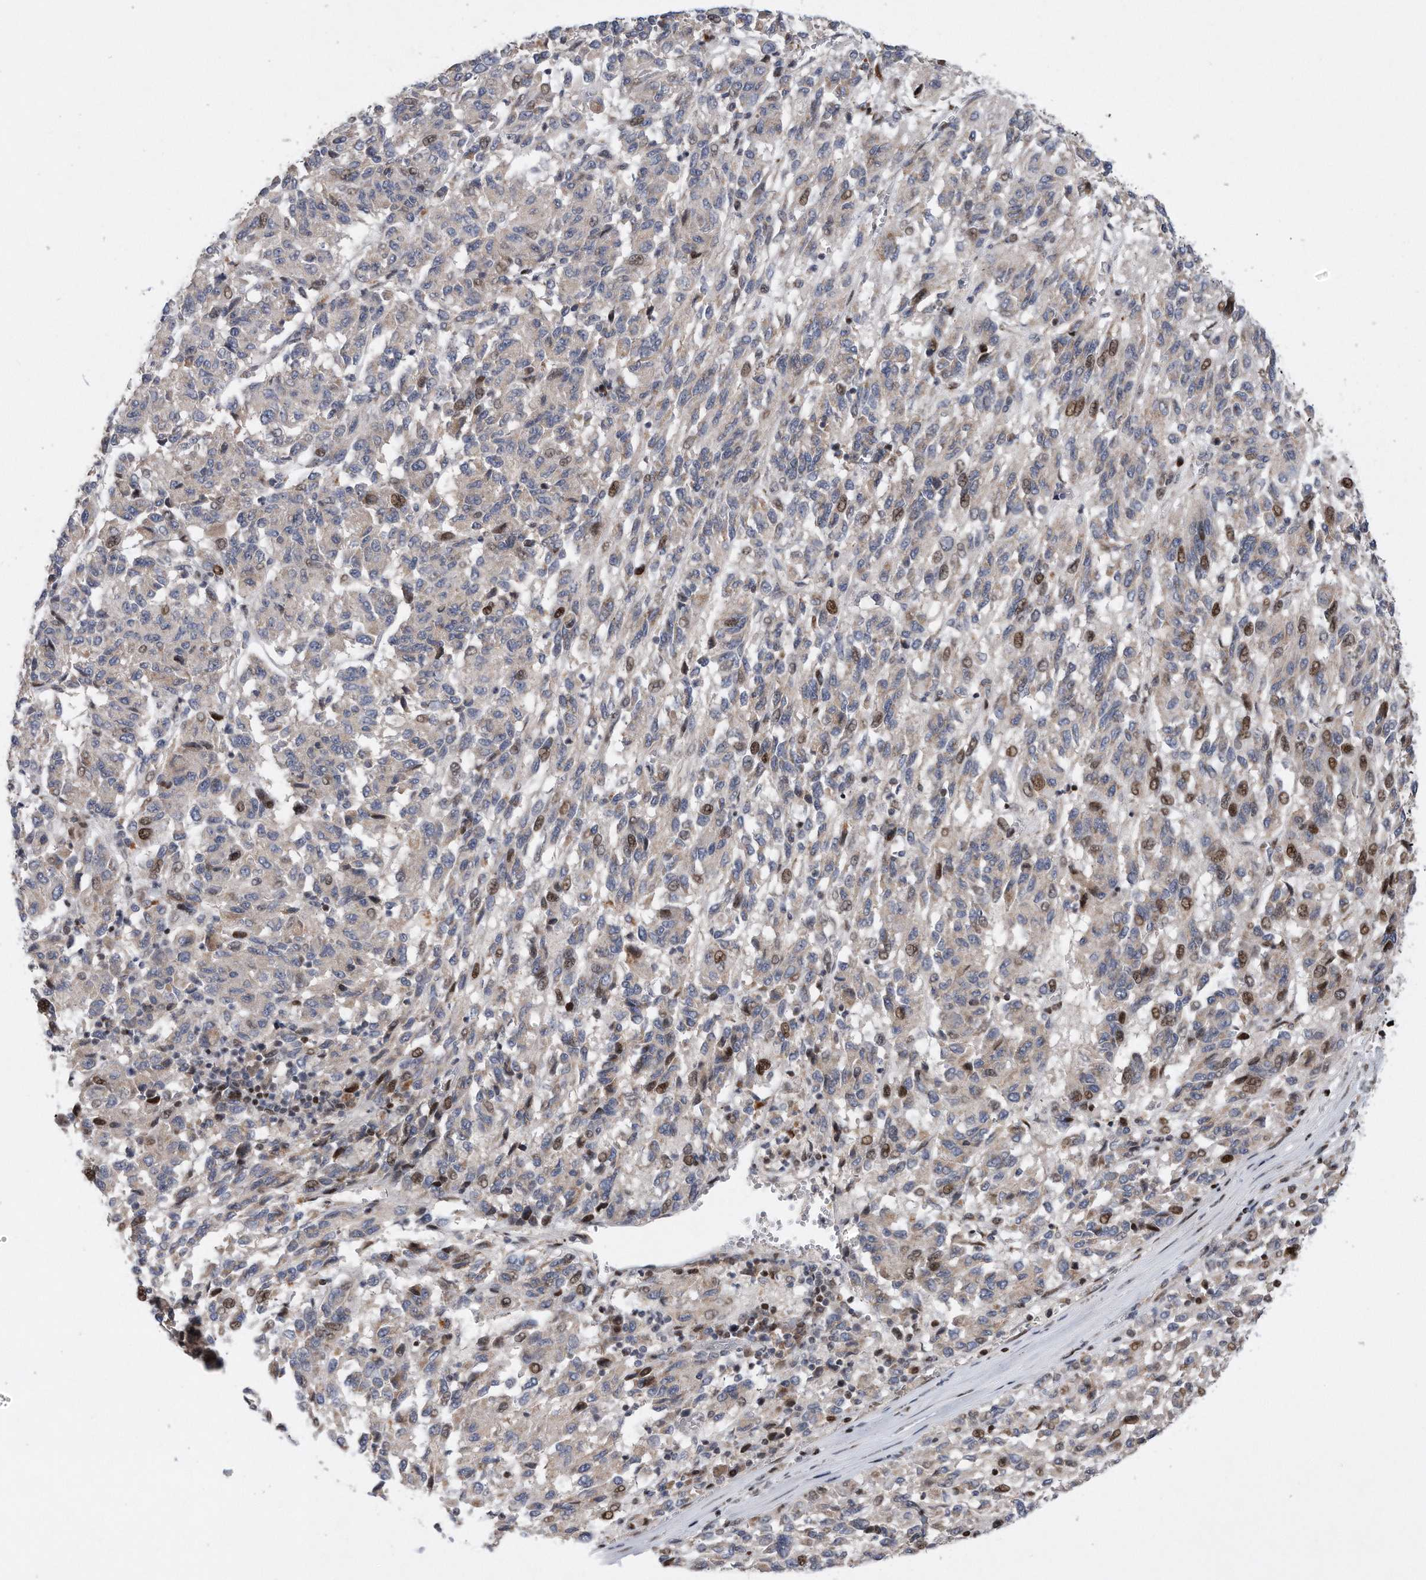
{"staining": {"intensity": "moderate", "quantity": "25%-75%", "location": "nuclear"}, "tissue": "melanoma", "cell_type": "Tumor cells", "image_type": "cancer", "snomed": [{"axis": "morphology", "description": "Malignant melanoma, Metastatic site"}, {"axis": "topography", "description": "Lung"}], "caption": "Moderate nuclear expression for a protein is appreciated in about 25%-75% of tumor cells of melanoma using immunohistochemistry (IHC).", "gene": "CDH12", "patient": {"sex": "male", "age": 64}}